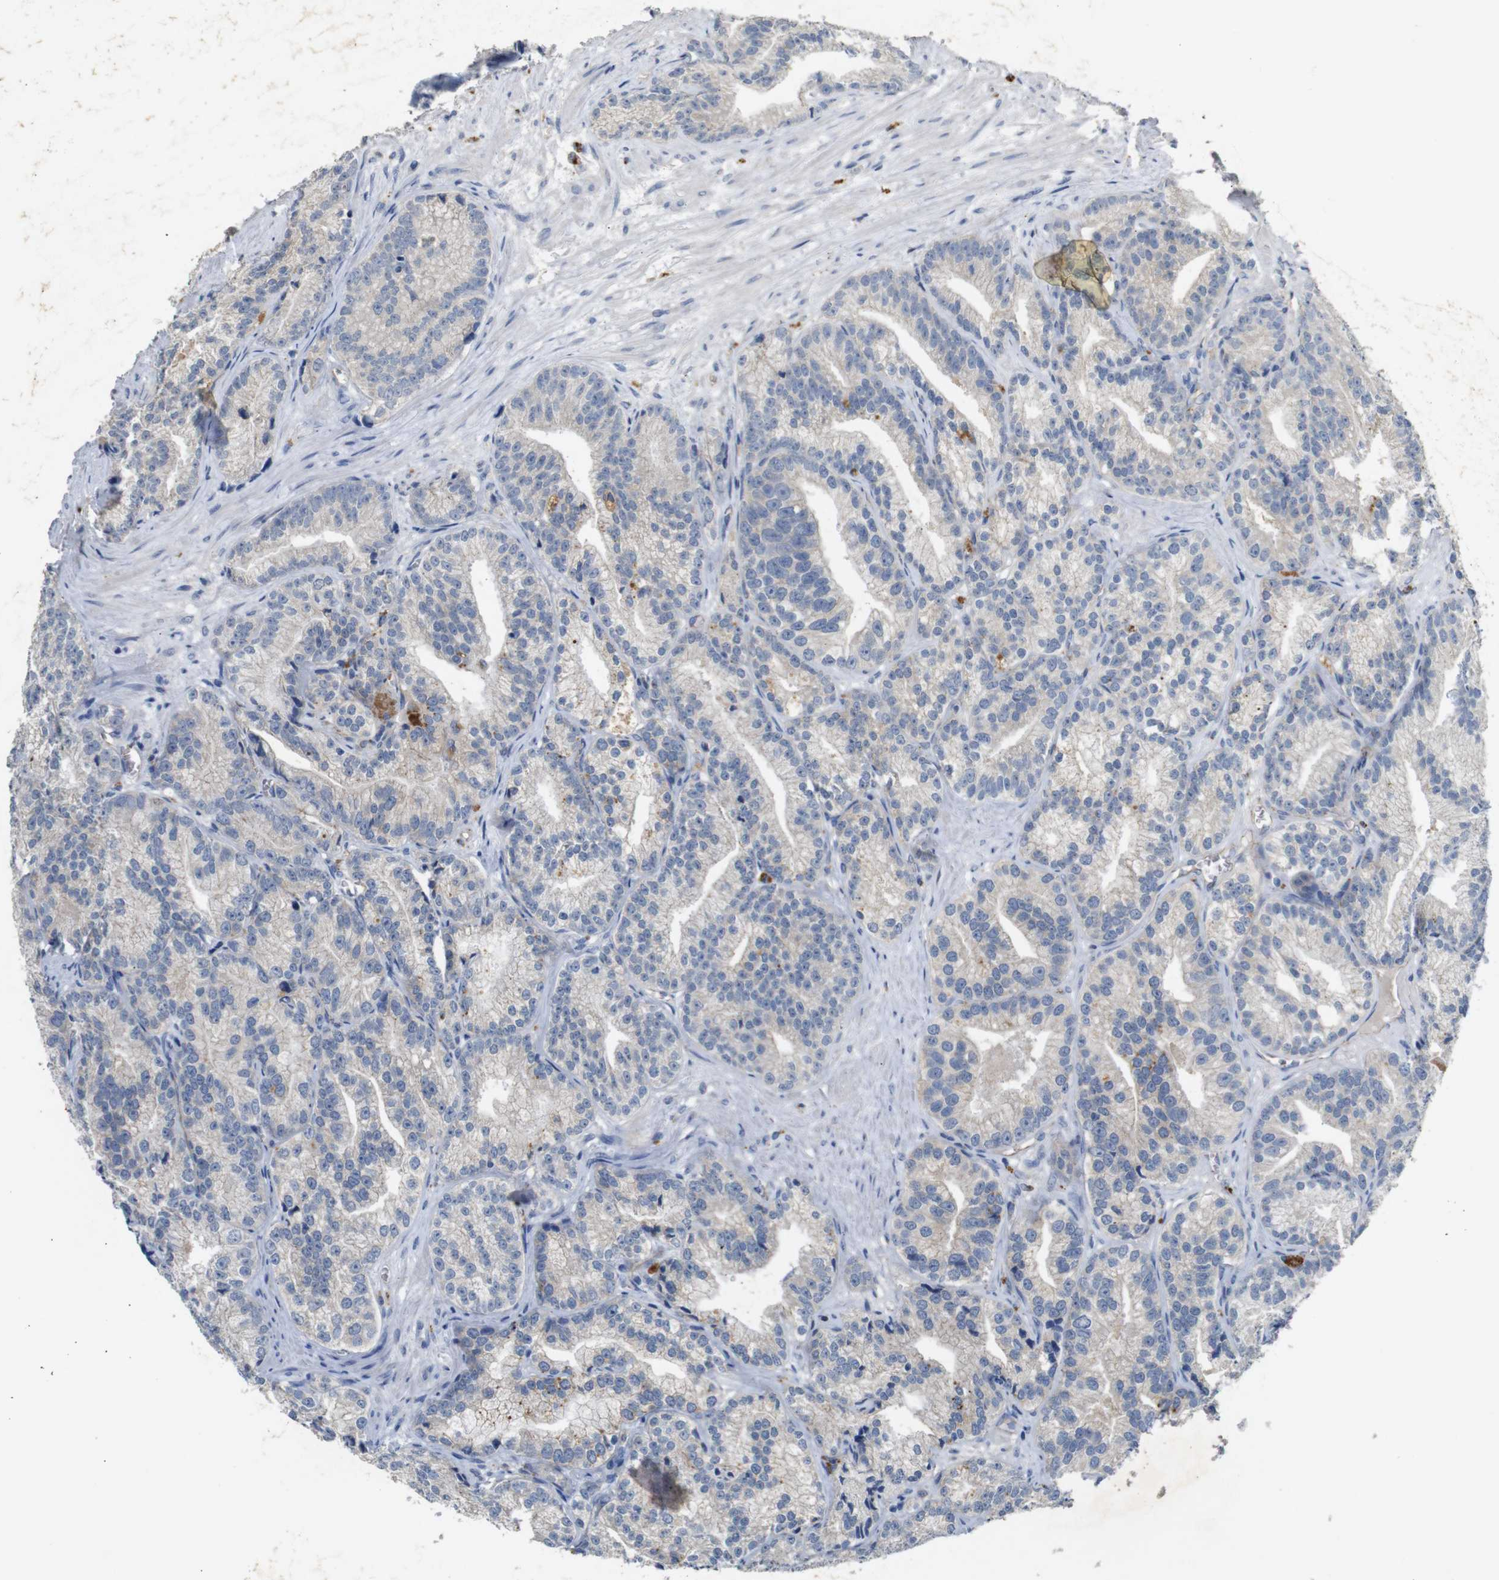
{"staining": {"intensity": "negative", "quantity": "none", "location": "none"}, "tissue": "prostate cancer", "cell_type": "Tumor cells", "image_type": "cancer", "snomed": [{"axis": "morphology", "description": "Adenocarcinoma, Low grade"}, {"axis": "topography", "description": "Prostate"}], "caption": "Micrograph shows no protein expression in tumor cells of prostate cancer tissue.", "gene": "NHLRC3", "patient": {"sex": "male", "age": 89}}